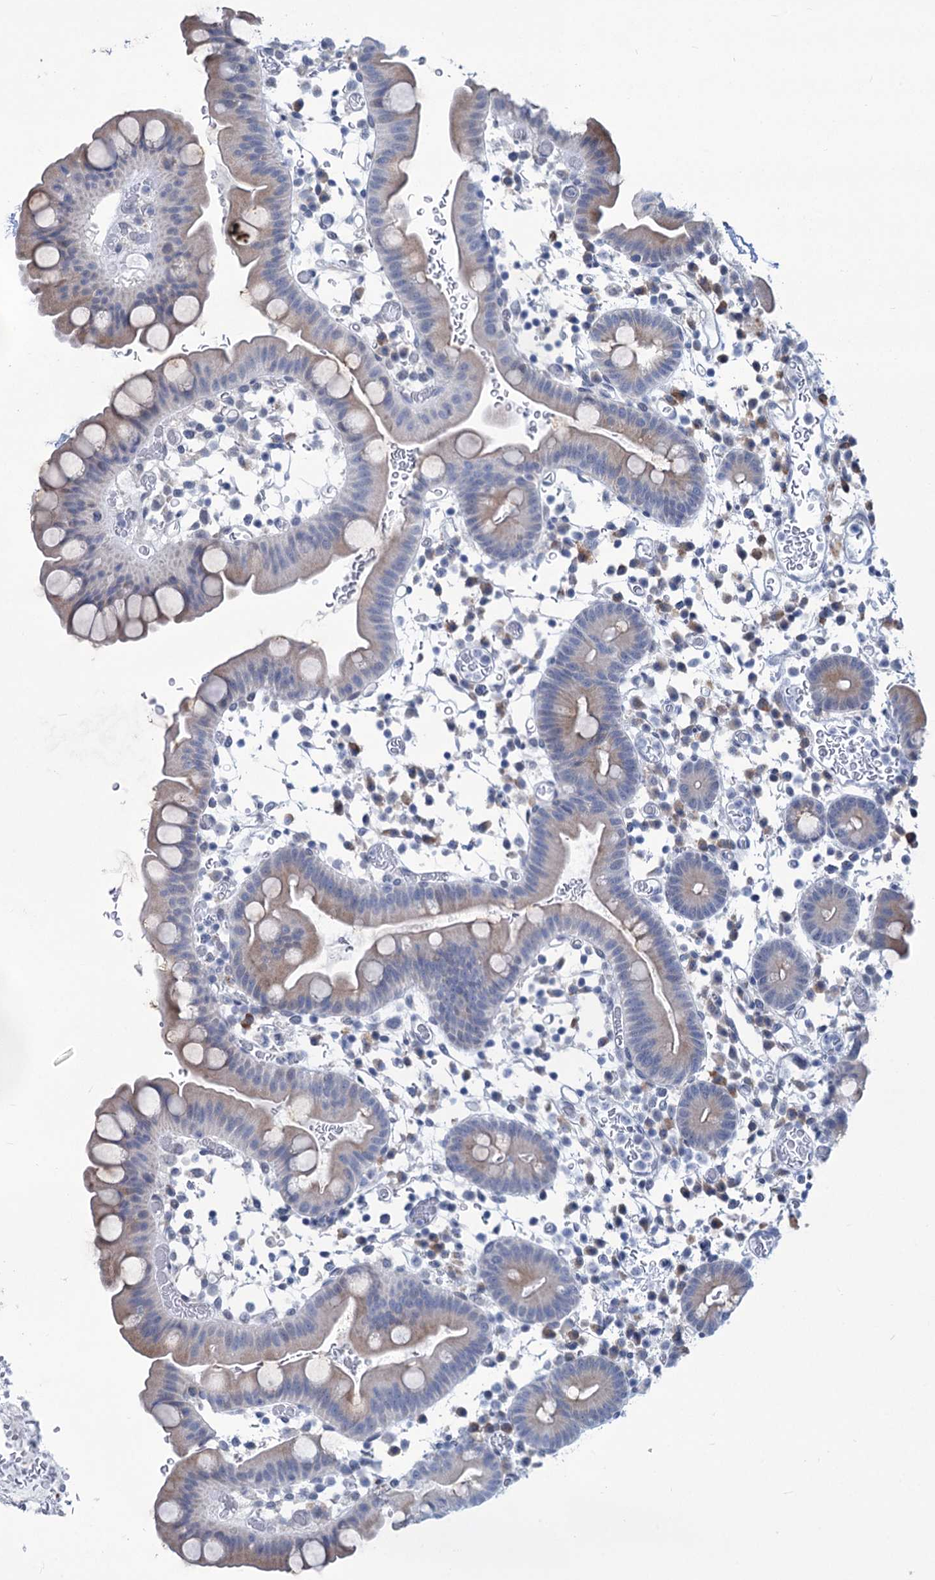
{"staining": {"intensity": "weak", "quantity": "25%-75%", "location": "cytoplasmic/membranous"}, "tissue": "small intestine", "cell_type": "Glandular cells", "image_type": "normal", "snomed": [{"axis": "morphology", "description": "Normal tissue, NOS"}, {"axis": "topography", "description": "Stomach, upper"}, {"axis": "topography", "description": "Stomach, lower"}, {"axis": "topography", "description": "Small intestine"}], "caption": "High-magnification brightfield microscopy of unremarkable small intestine stained with DAB (3,3'-diaminobenzidine) (brown) and counterstained with hematoxylin (blue). glandular cells exhibit weak cytoplasmic/membranous expression is present in approximately25%-75% of cells. (brown staining indicates protein expression, while blue staining denotes nuclei).", "gene": "NEU3", "patient": {"sex": "male", "age": 68}}